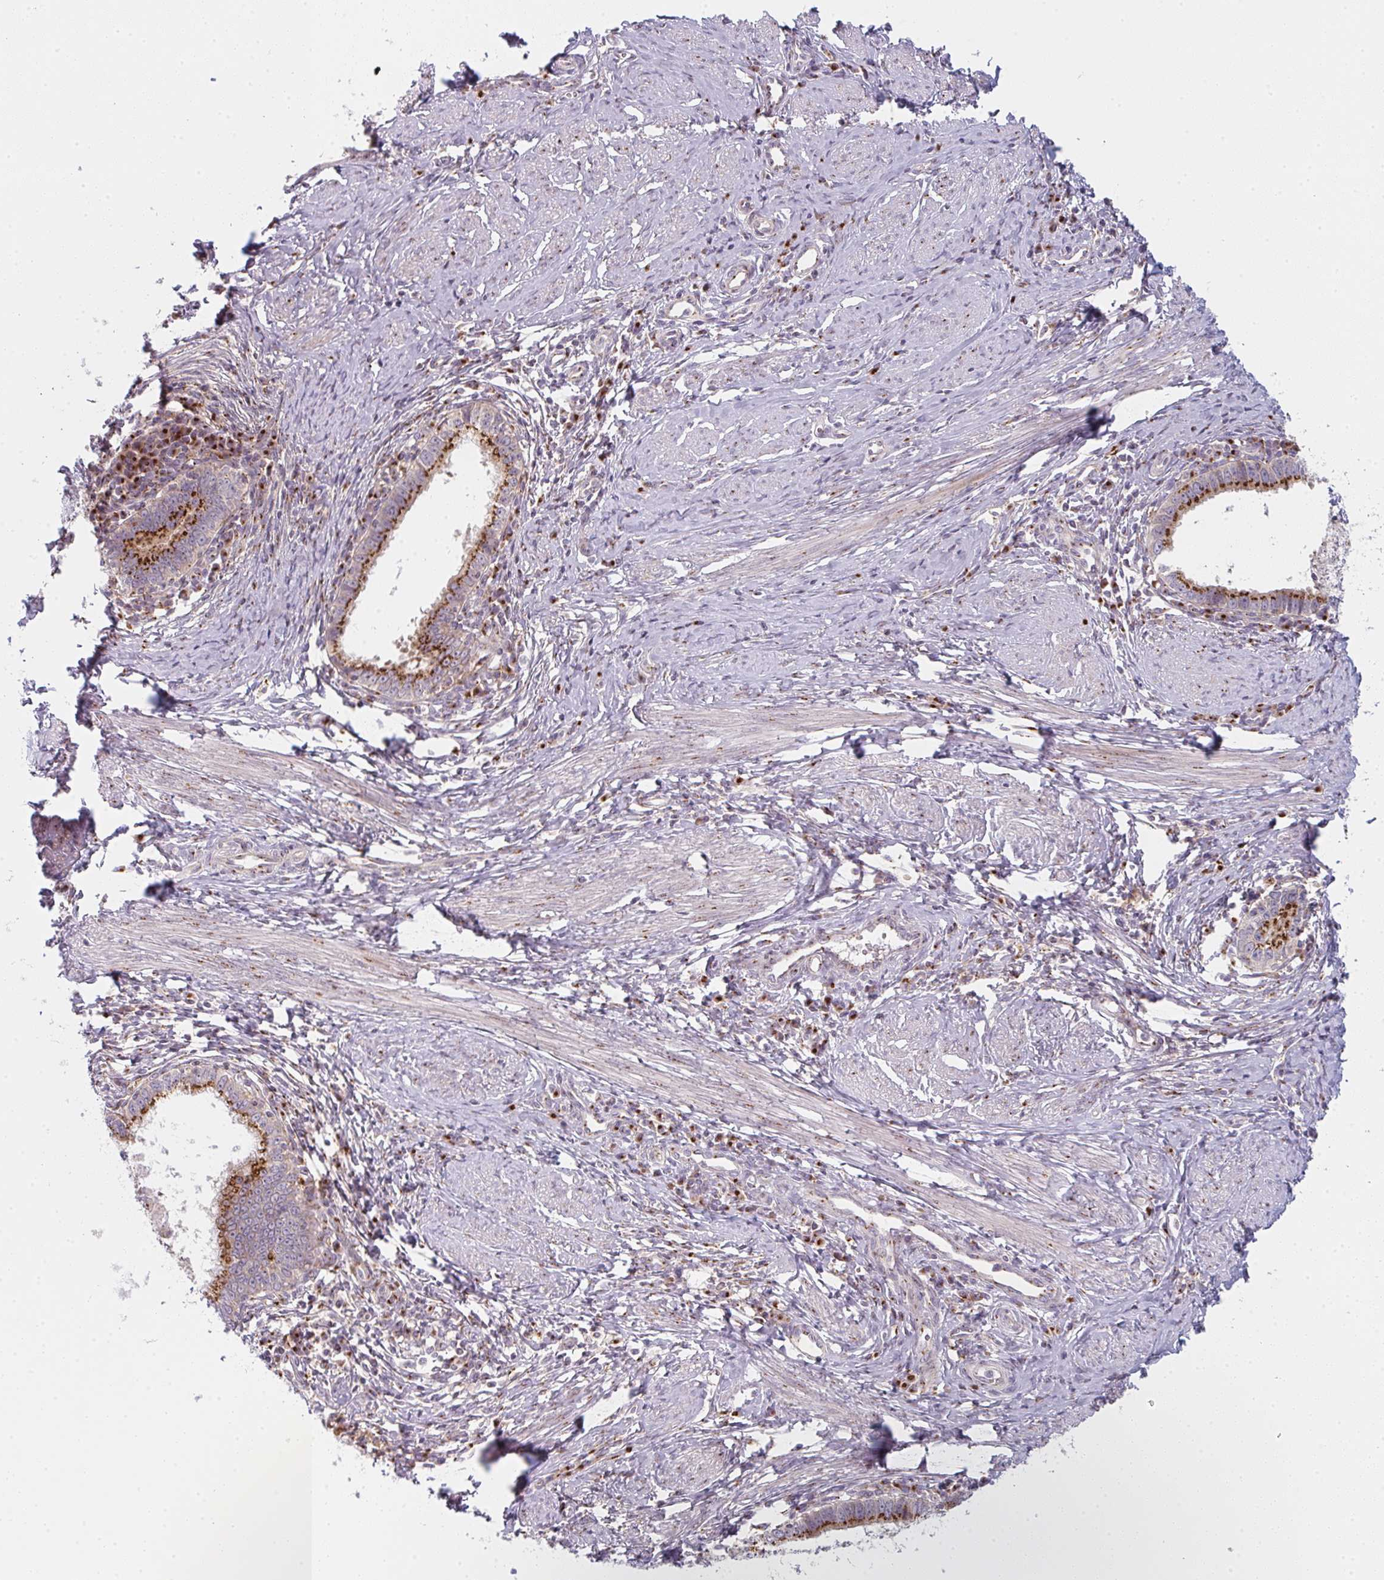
{"staining": {"intensity": "strong", "quantity": ">75%", "location": "cytoplasmic/membranous"}, "tissue": "cervical cancer", "cell_type": "Tumor cells", "image_type": "cancer", "snomed": [{"axis": "morphology", "description": "Adenocarcinoma, NOS"}, {"axis": "topography", "description": "Cervix"}], "caption": "There is high levels of strong cytoplasmic/membranous expression in tumor cells of cervical cancer, as demonstrated by immunohistochemical staining (brown color).", "gene": "GVQW3", "patient": {"sex": "female", "age": 36}}